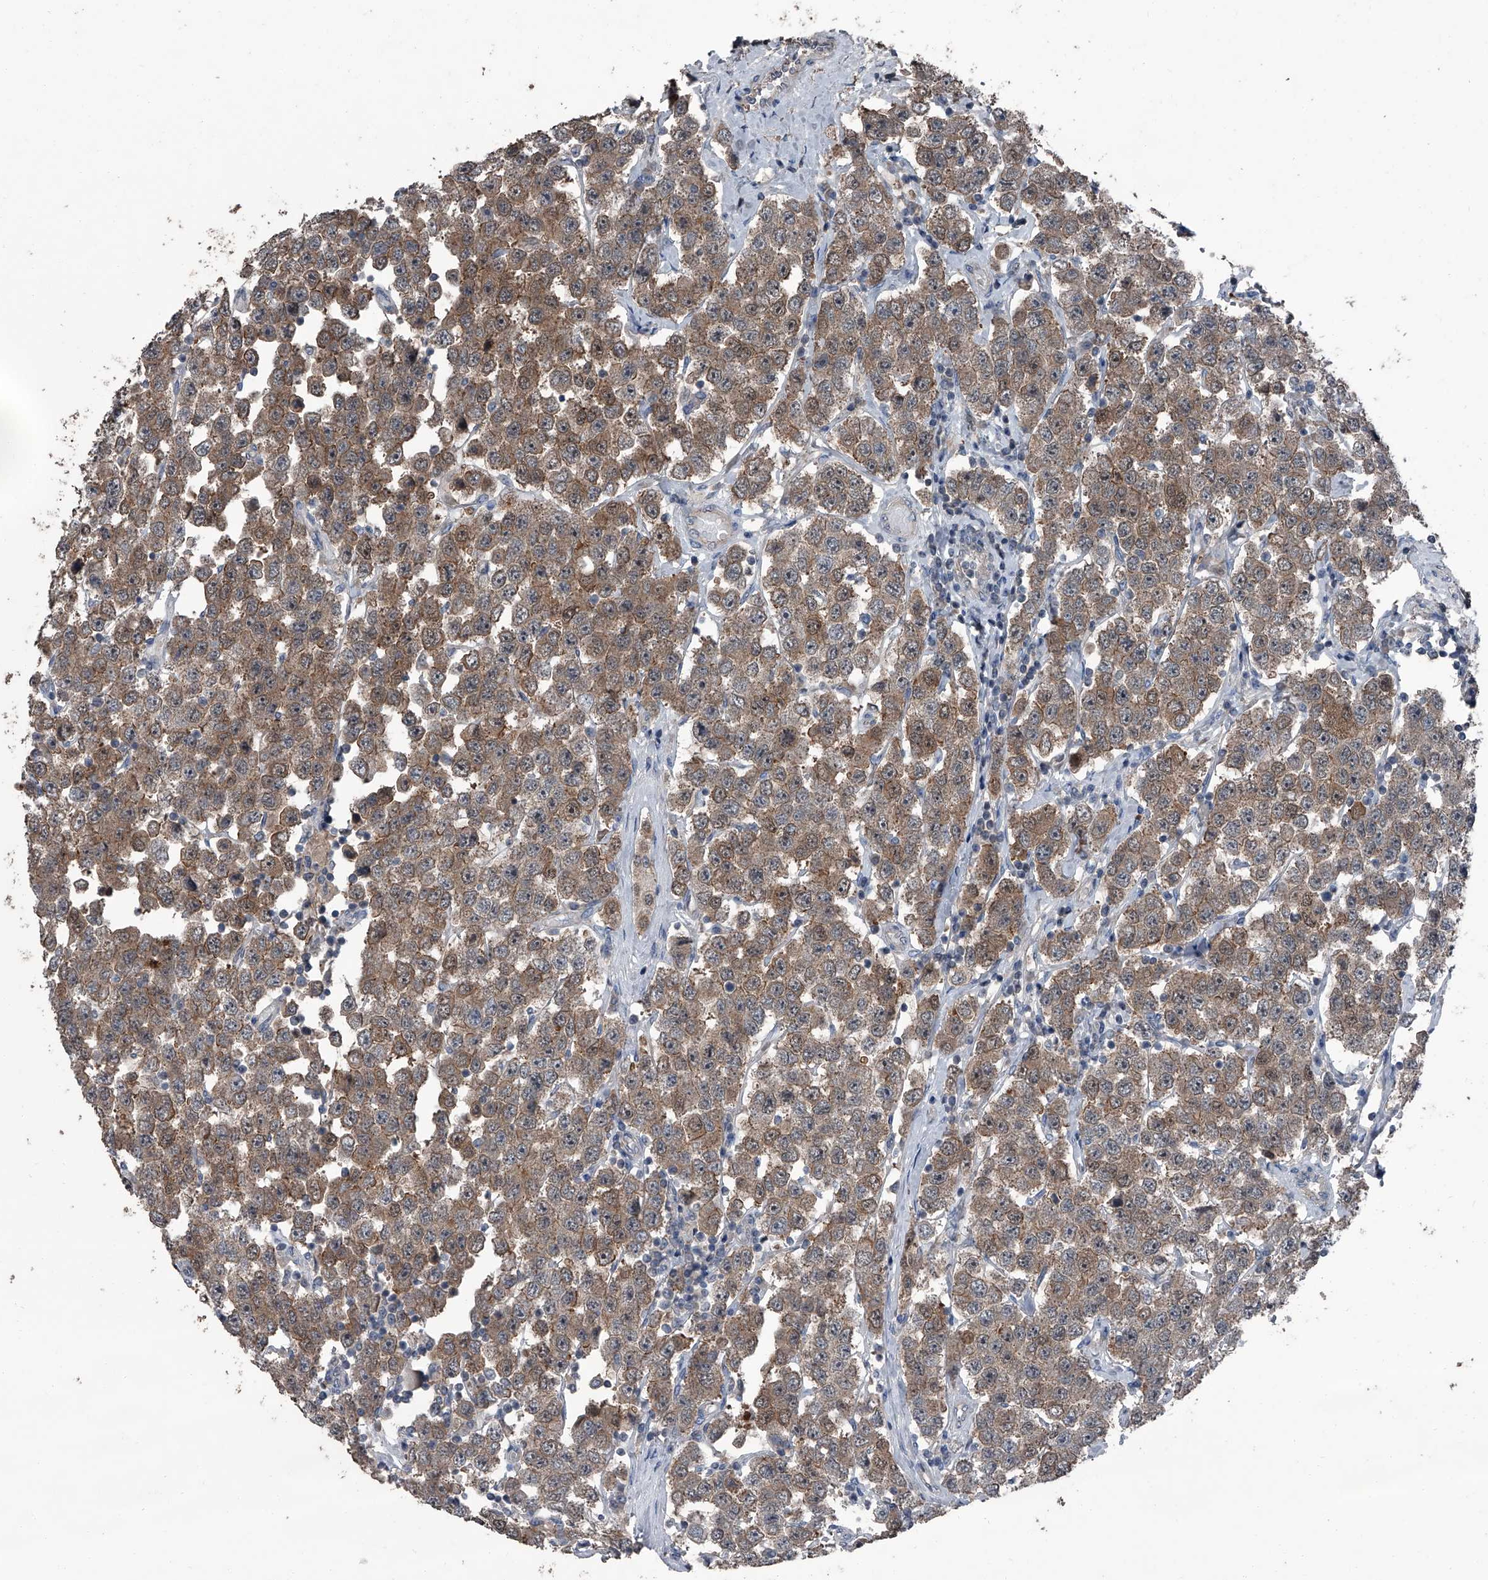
{"staining": {"intensity": "moderate", "quantity": ">75%", "location": "cytoplasmic/membranous,nuclear"}, "tissue": "testis cancer", "cell_type": "Tumor cells", "image_type": "cancer", "snomed": [{"axis": "morphology", "description": "Seminoma, NOS"}, {"axis": "topography", "description": "Testis"}], "caption": "Testis seminoma tissue reveals moderate cytoplasmic/membranous and nuclear expression in about >75% of tumor cells", "gene": "OARD1", "patient": {"sex": "male", "age": 28}}